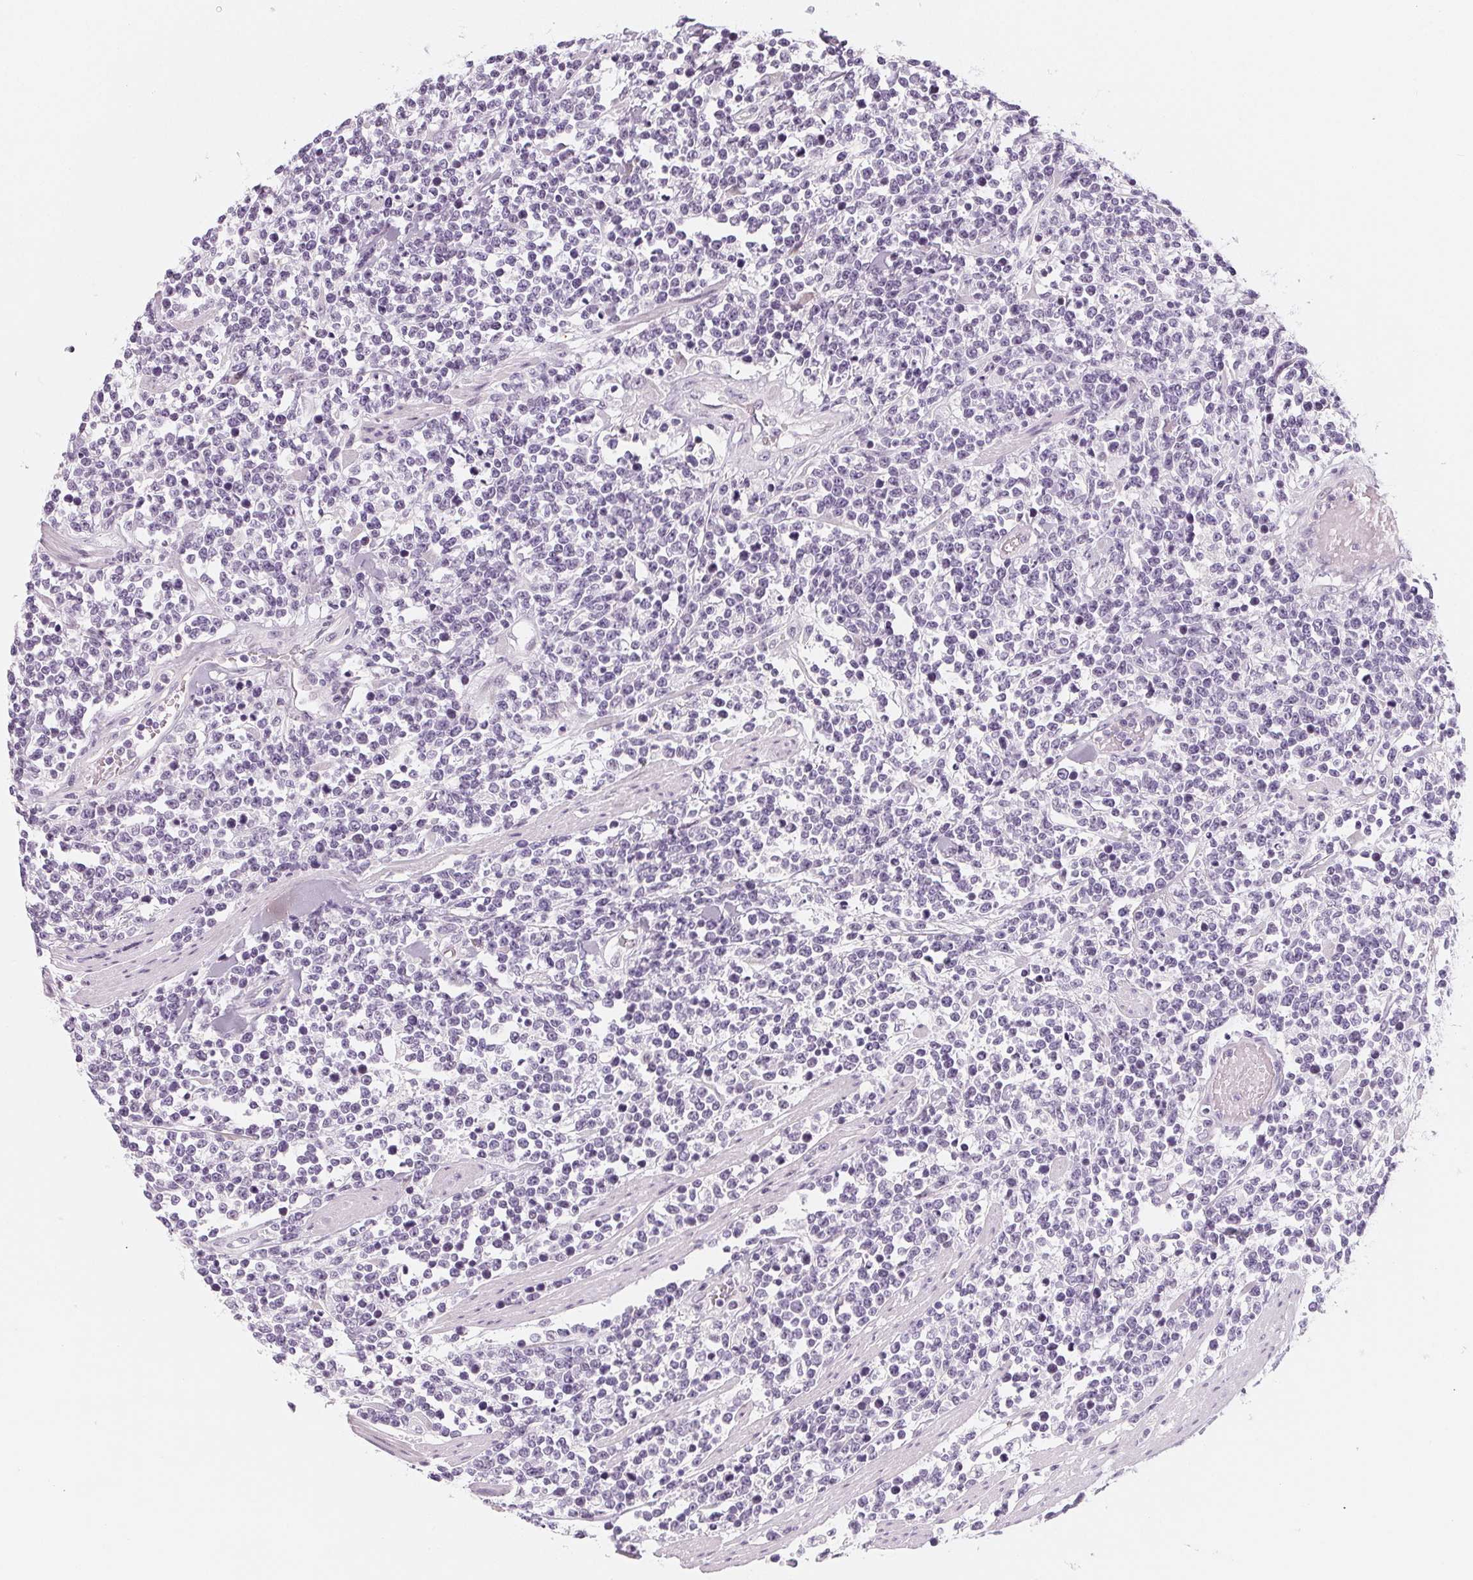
{"staining": {"intensity": "negative", "quantity": "none", "location": "none"}, "tissue": "lymphoma", "cell_type": "Tumor cells", "image_type": "cancer", "snomed": [{"axis": "morphology", "description": "Malignant lymphoma, non-Hodgkin's type, High grade"}, {"axis": "topography", "description": "Colon"}], "caption": "Immunohistochemical staining of lymphoma reveals no significant expression in tumor cells.", "gene": "SH3GL2", "patient": {"sex": "male", "age": 82}}